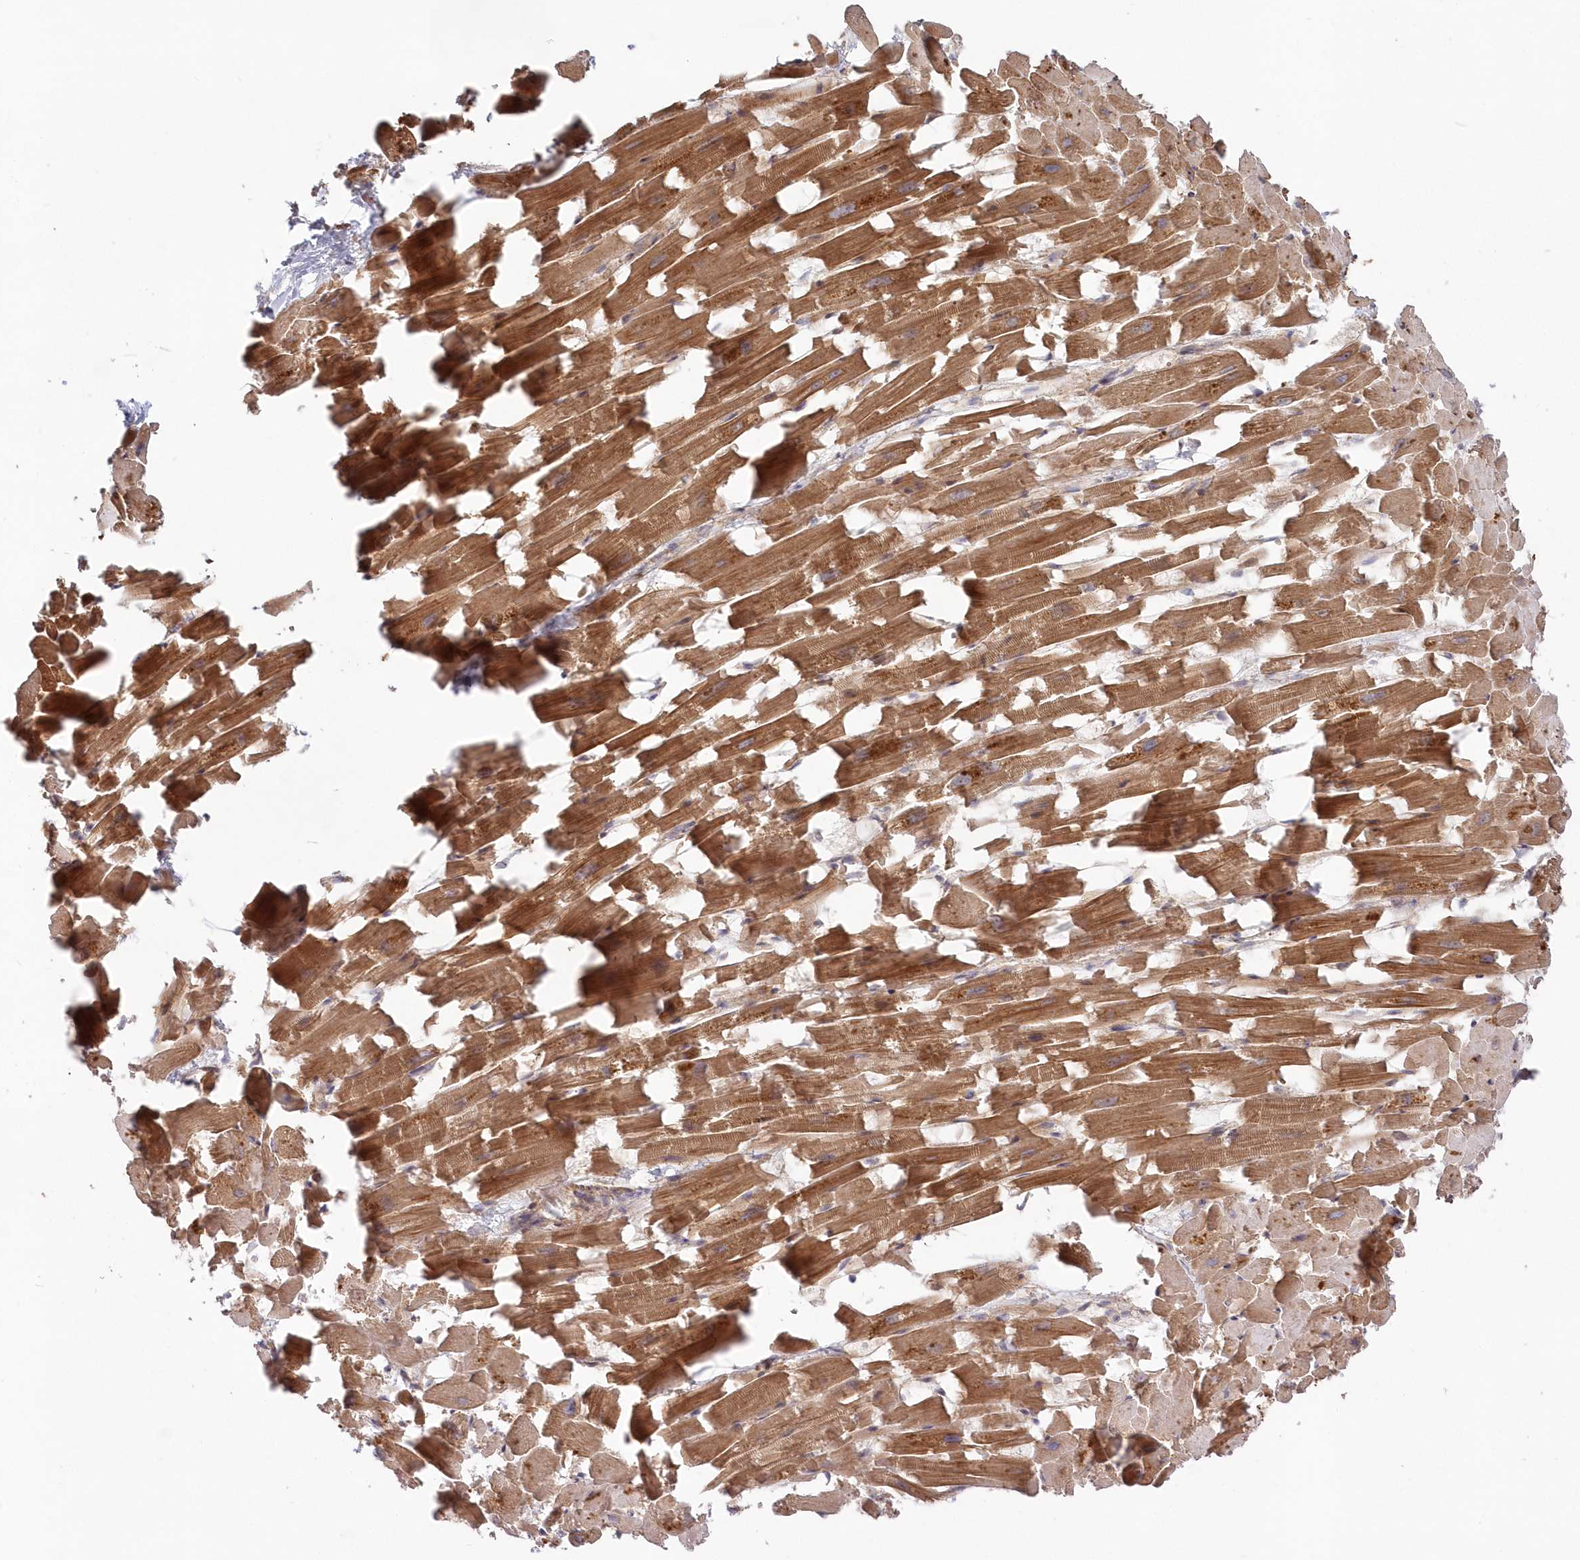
{"staining": {"intensity": "strong", "quantity": ">75%", "location": "cytoplasmic/membranous"}, "tissue": "heart muscle", "cell_type": "Cardiomyocytes", "image_type": "normal", "snomed": [{"axis": "morphology", "description": "Normal tissue, NOS"}, {"axis": "topography", "description": "Heart"}], "caption": "Brown immunohistochemical staining in benign human heart muscle displays strong cytoplasmic/membranous expression in about >75% of cardiomyocytes. (IHC, brightfield microscopy, high magnification).", "gene": "TBCA", "patient": {"sex": "female", "age": 64}}